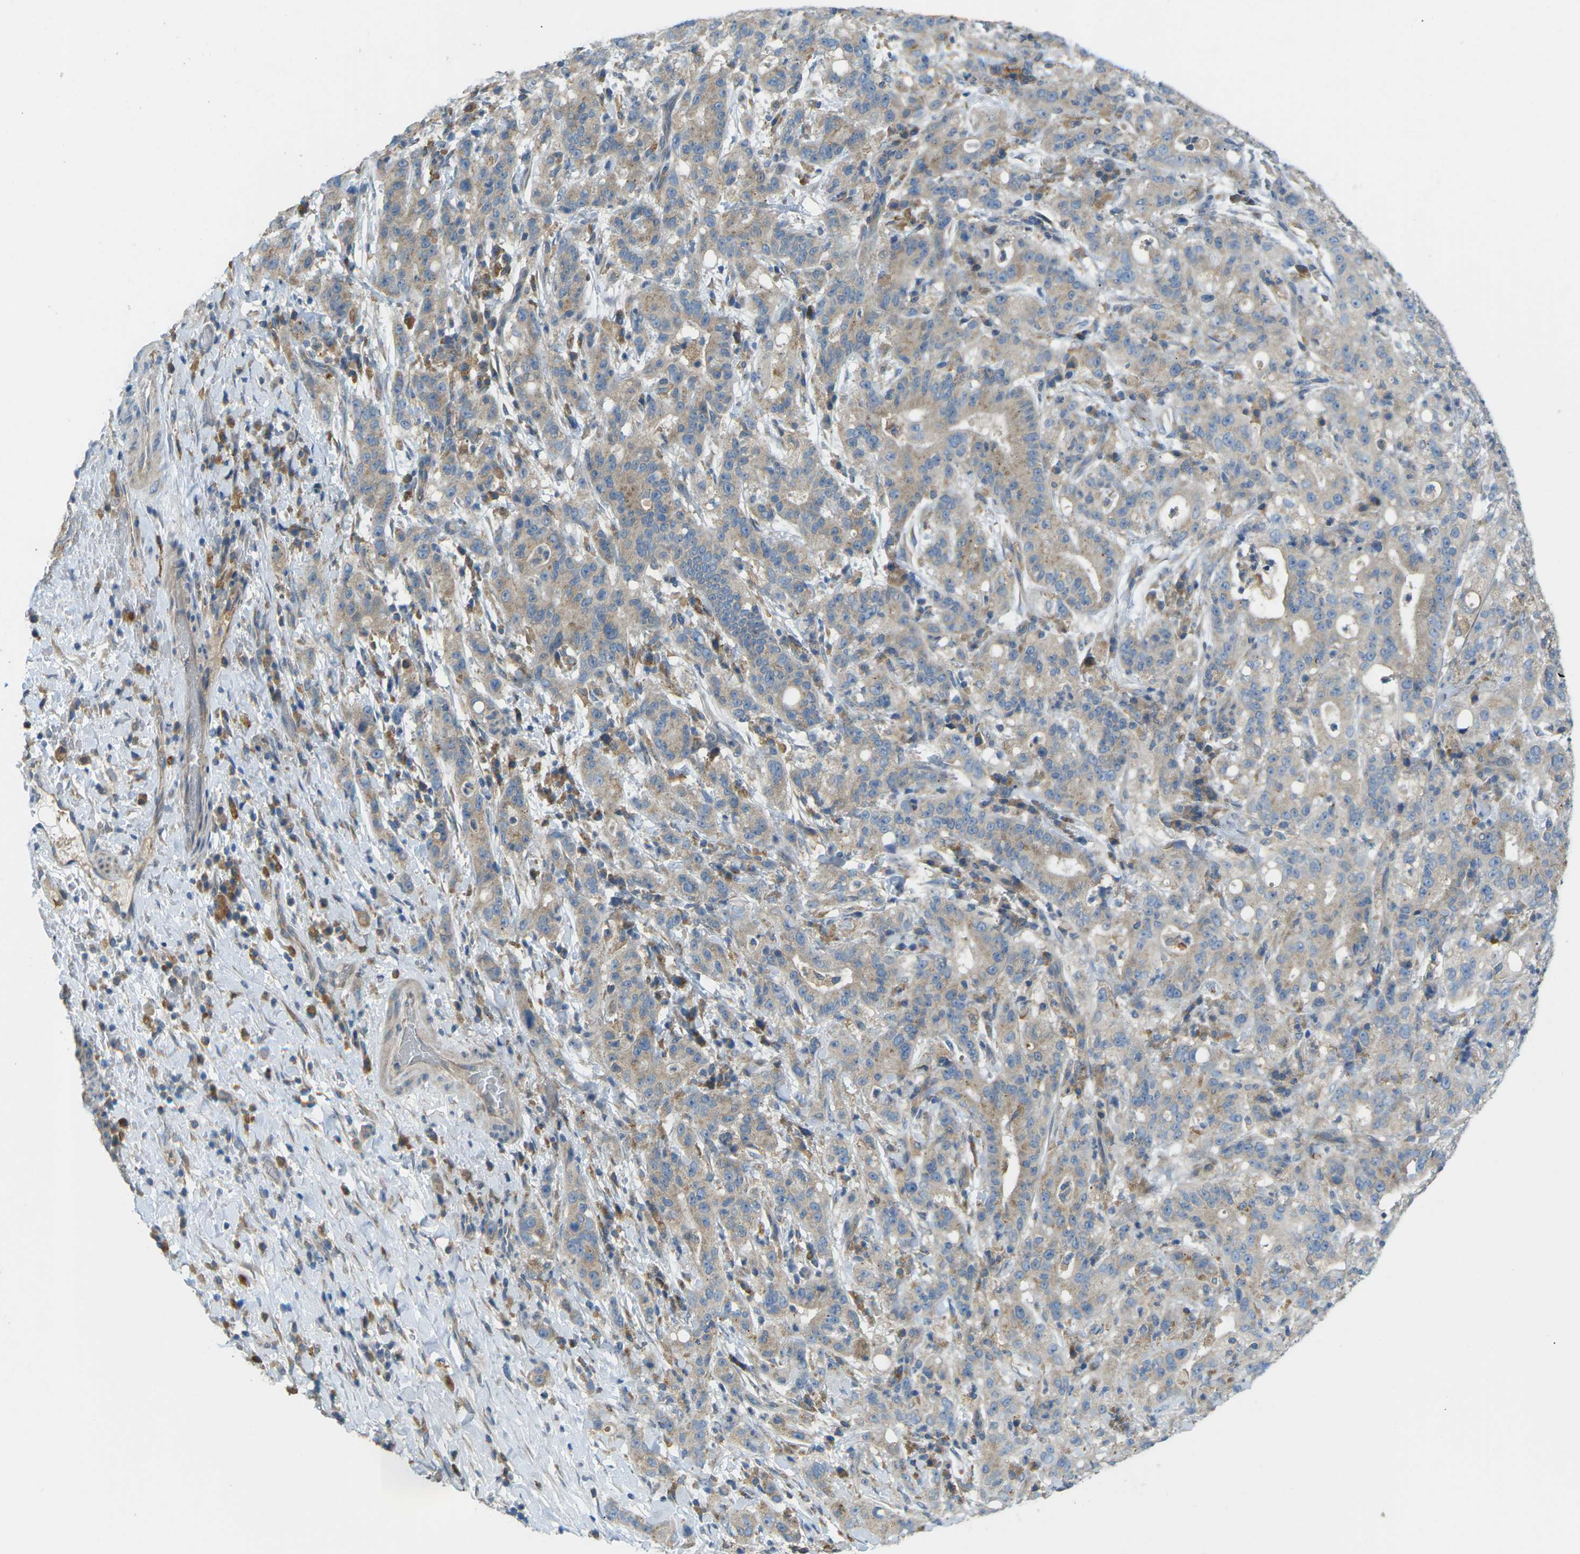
{"staining": {"intensity": "weak", "quantity": "25%-75%", "location": "cytoplasmic/membranous"}, "tissue": "liver cancer", "cell_type": "Tumor cells", "image_type": "cancer", "snomed": [{"axis": "morphology", "description": "Cholangiocarcinoma"}, {"axis": "topography", "description": "Liver"}], "caption": "An immunohistochemistry photomicrograph of neoplastic tissue is shown. Protein staining in brown labels weak cytoplasmic/membranous positivity in liver cancer (cholangiocarcinoma) within tumor cells.", "gene": "MYLK4", "patient": {"sex": "female", "age": 38}}